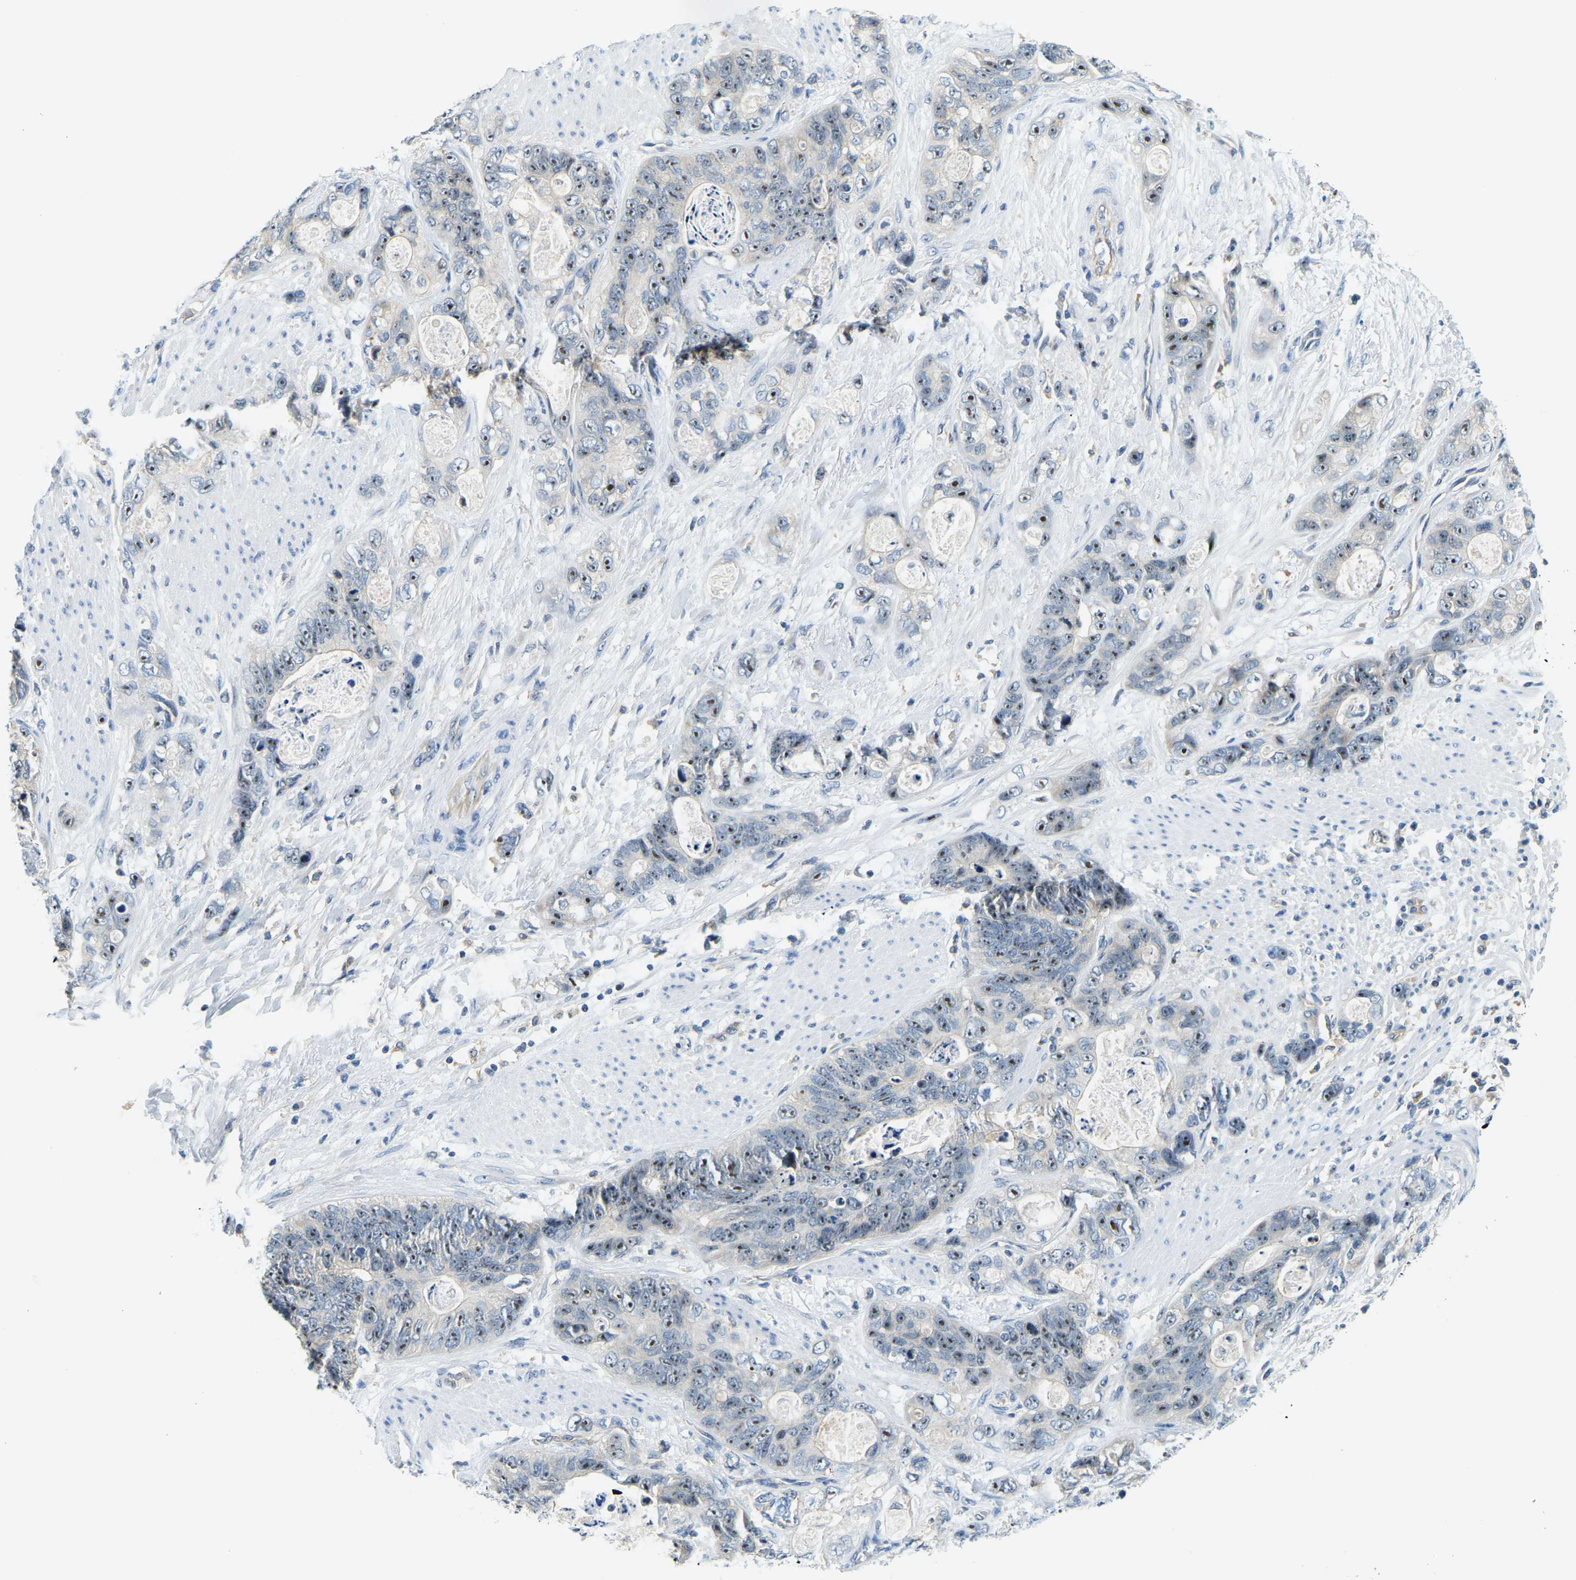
{"staining": {"intensity": "moderate", "quantity": ">75%", "location": "nuclear"}, "tissue": "stomach cancer", "cell_type": "Tumor cells", "image_type": "cancer", "snomed": [{"axis": "morphology", "description": "Normal tissue, NOS"}, {"axis": "morphology", "description": "Adenocarcinoma, NOS"}, {"axis": "topography", "description": "Stomach"}], "caption": "A brown stain highlights moderate nuclear staining of a protein in adenocarcinoma (stomach) tumor cells.", "gene": "RRP1", "patient": {"sex": "female", "age": 89}}